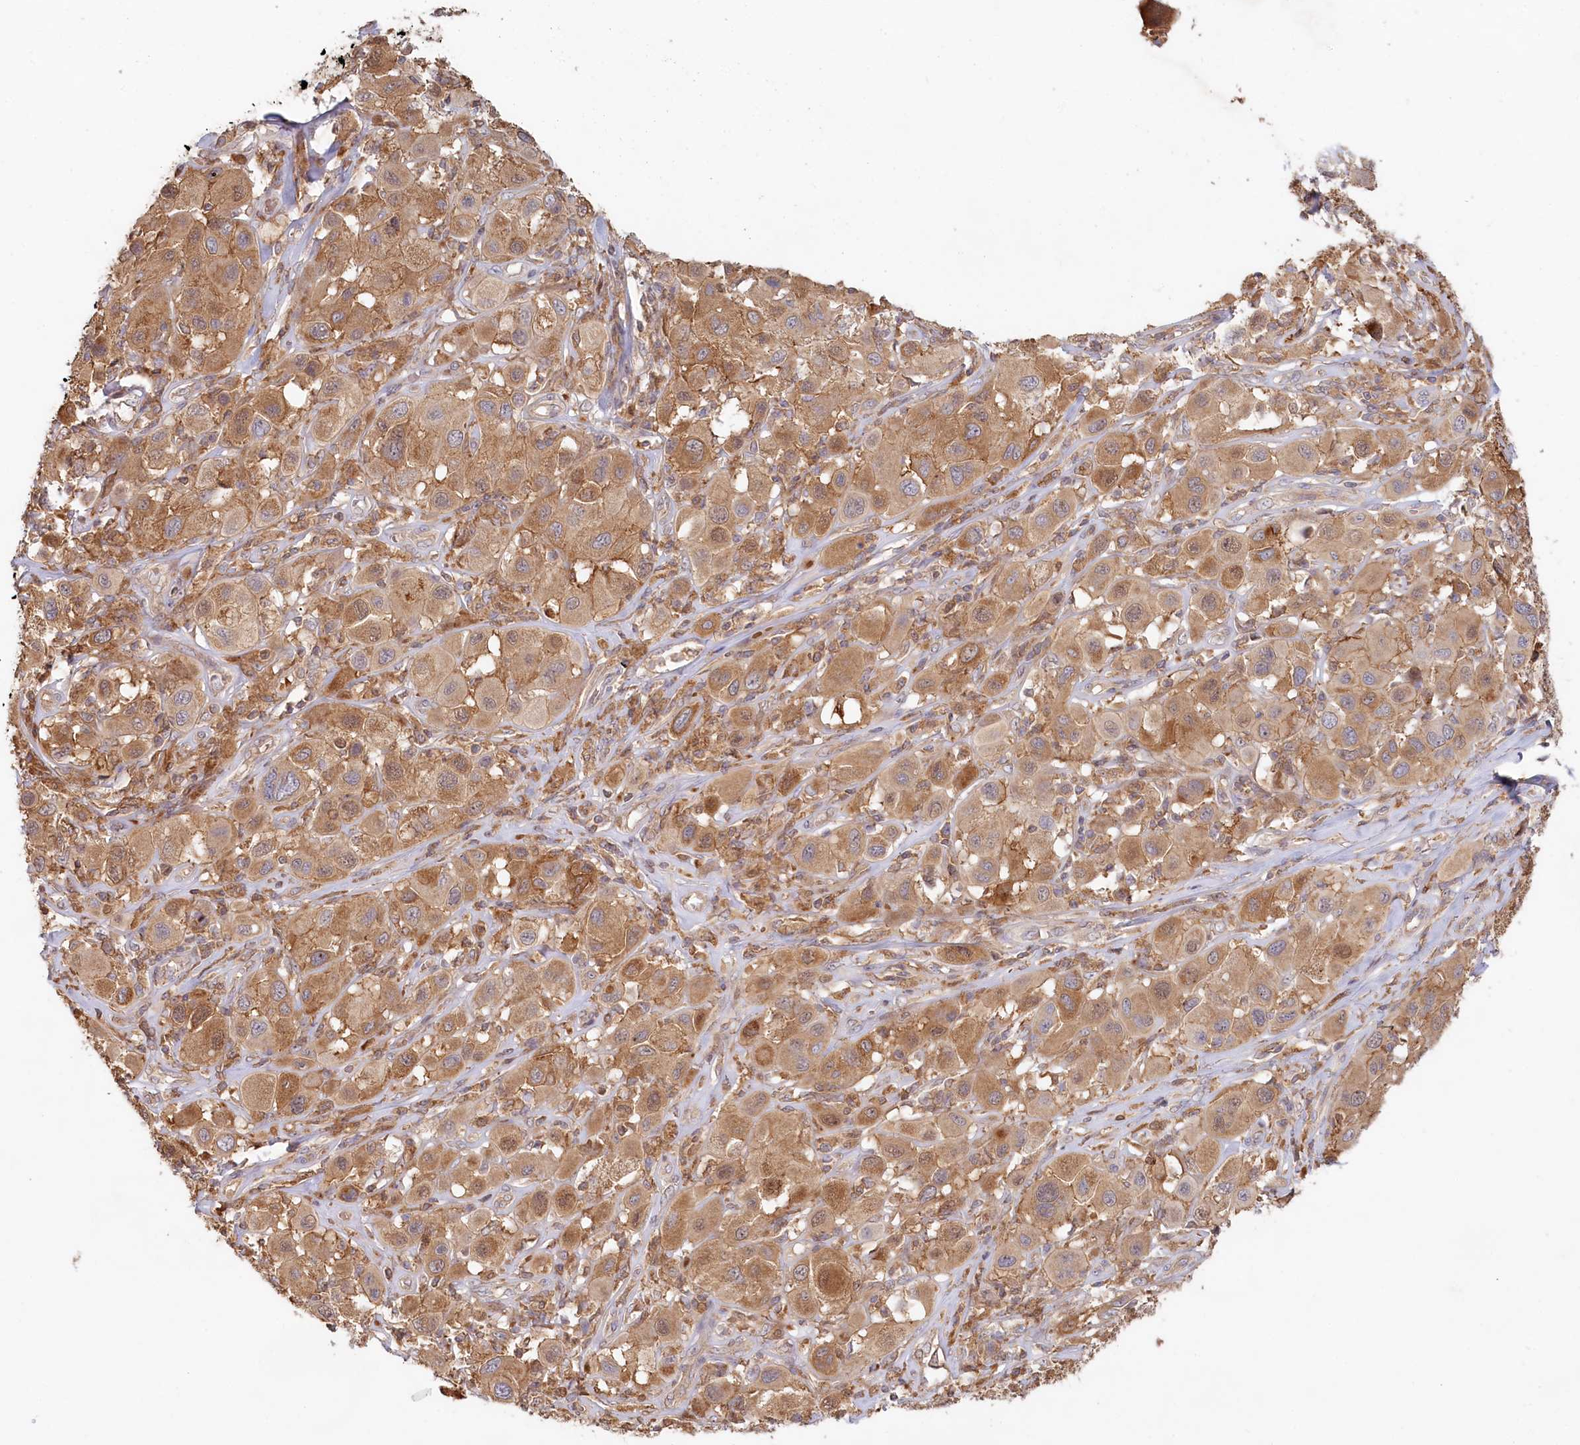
{"staining": {"intensity": "moderate", "quantity": ">75%", "location": "cytoplasmic/membranous"}, "tissue": "melanoma", "cell_type": "Tumor cells", "image_type": "cancer", "snomed": [{"axis": "morphology", "description": "Malignant melanoma, Metastatic site"}, {"axis": "topography", "description": "Skin"}], "caption": "A micrograph of human malignant melanoma (metastatic site) stained for a protein shows moderate cytoplasmic/membranous brown staining in tumor cells.", "gene": "HAL", "patient": {"sex": "male", "age": 41}}